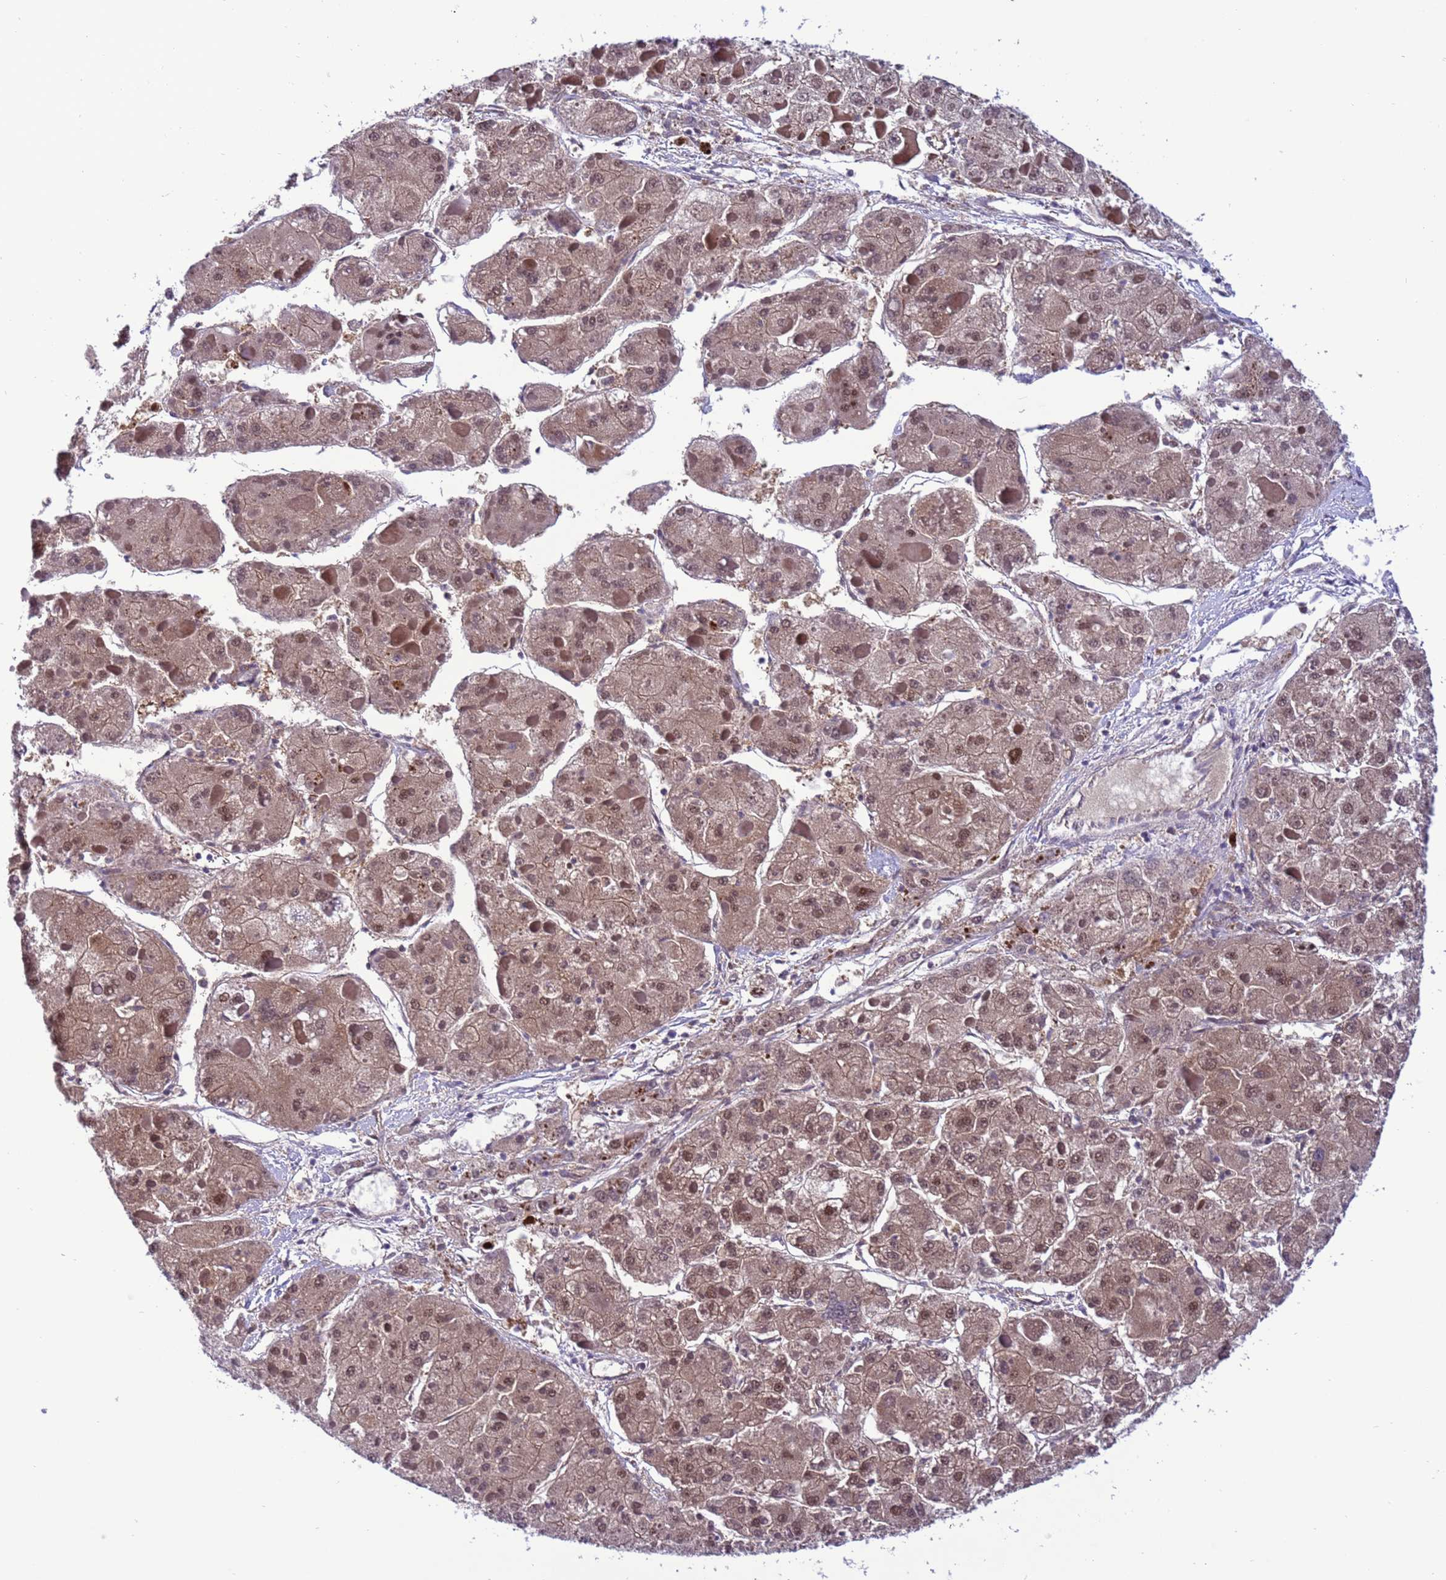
{"staining": {"intensity": "moderate", "quantity": ">75%", "location": "cytoplasmic/membranous,nuclear"}, "tissue": "liver cancer", "cell_type": "Tumor cells", "image_type": "cancer", "snomed": [{"axis": "morphology", "description": "Carcinoma, Hepatocellular, NOS"}, {"axis": "topography", "description": "Liver"}], "caption": "A medium amount of moderate cytoplasmic/membranous and nuclear positivity is appreciated in about >75% of tumor cells in liver cancer tissue.", "gene": "RASD1", "patient": {"sex": "female", "age": 73}}